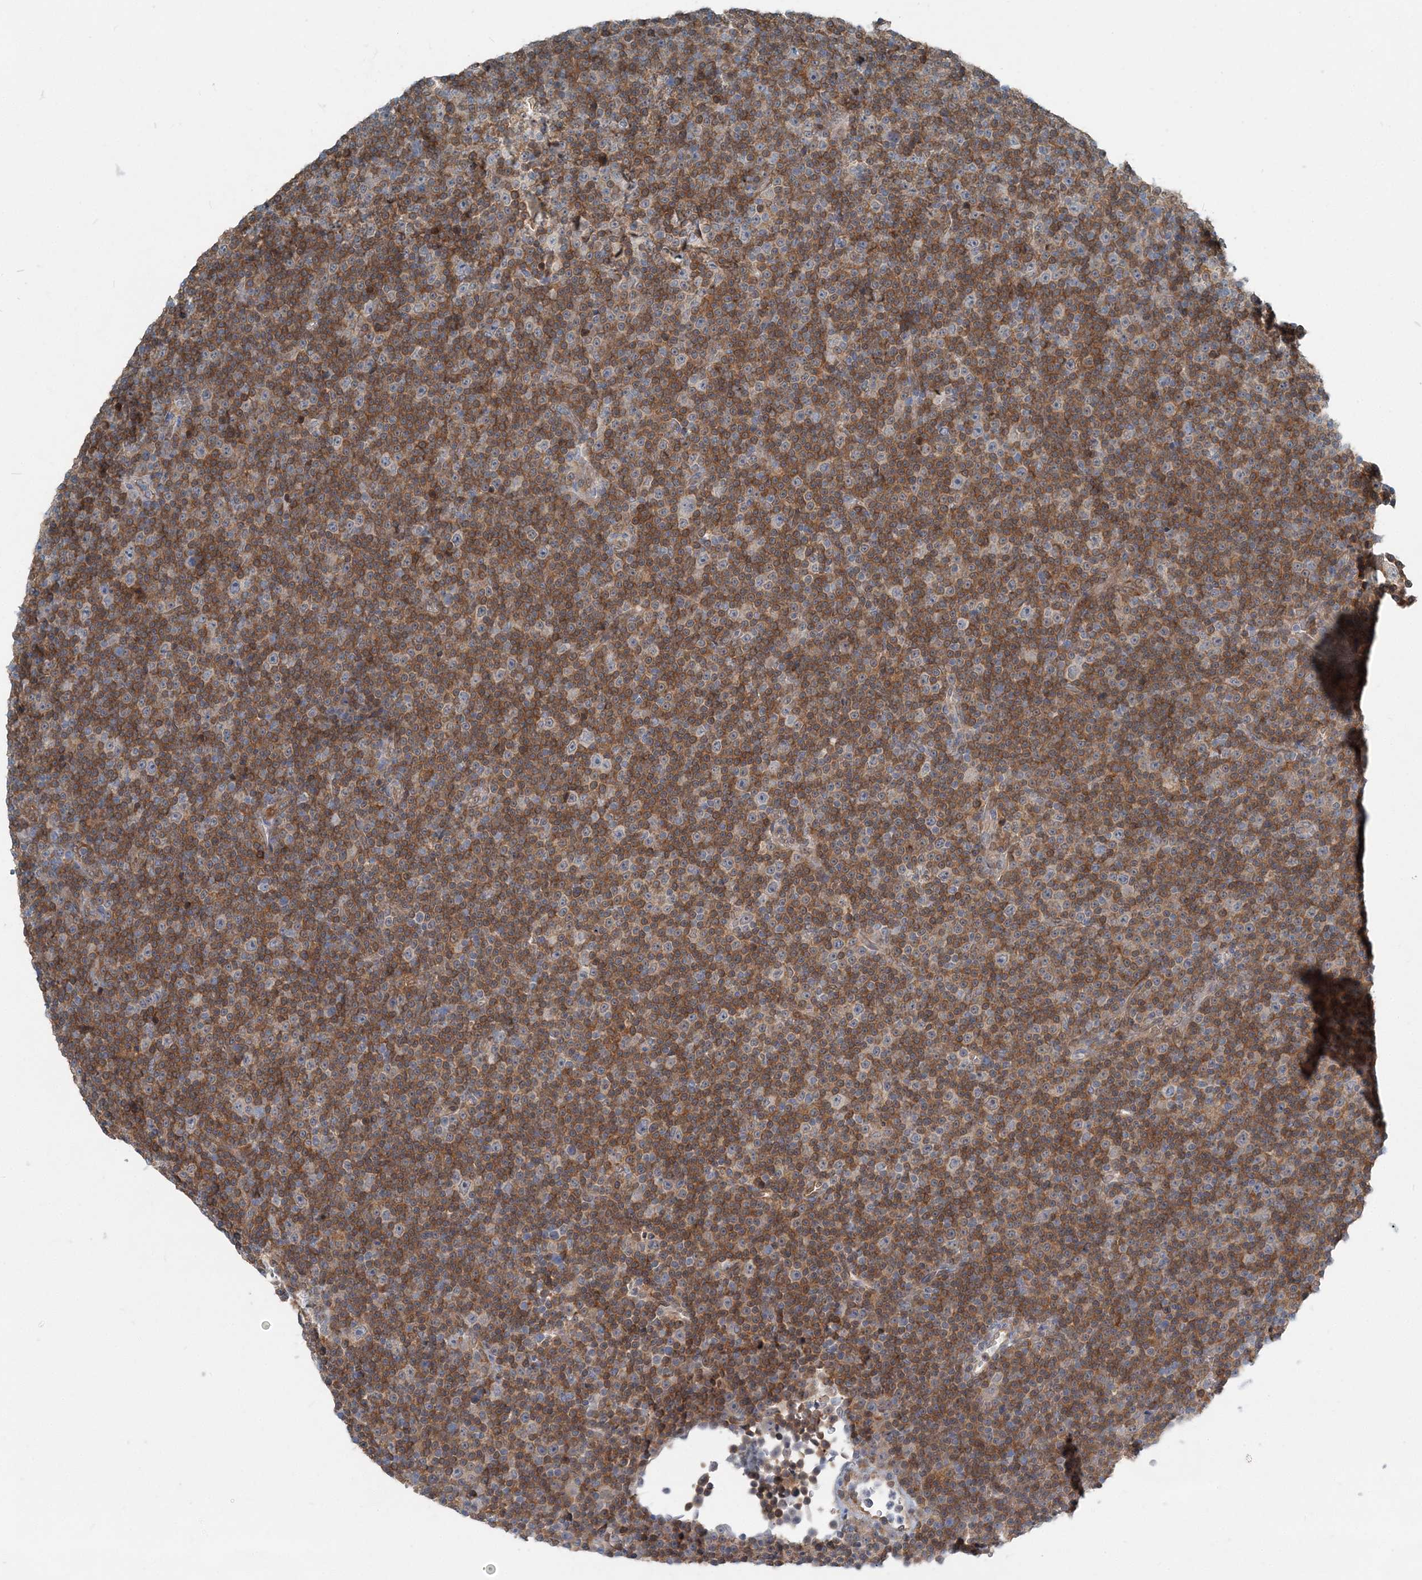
{"staining": {"intensity": "negative", "quantity": "none", "location": "none"}, "tissue": "lymphoma", "cell_type": "Tumor cells", "image_type": "cancer", "snomed": [{"axis": "morphology", "description": "Malignant lymphoma, non-Hodgkin's type, Low grade"}, {"axis": "topography", "description": "Lymph node"}], "caption": "High power microscopy image of an immunohistochemistry histopathology image of malignant lymphoma, non-Hodgkin's type (low-grade), revealing no significant staining in tumor cells. Brightfield microscopy of IHC stained with DAB (brown) and hematoxylin (blue), captured at high magnification.", "gene": "ARMH1", "patient": {"sex": "female", "age": 67}}